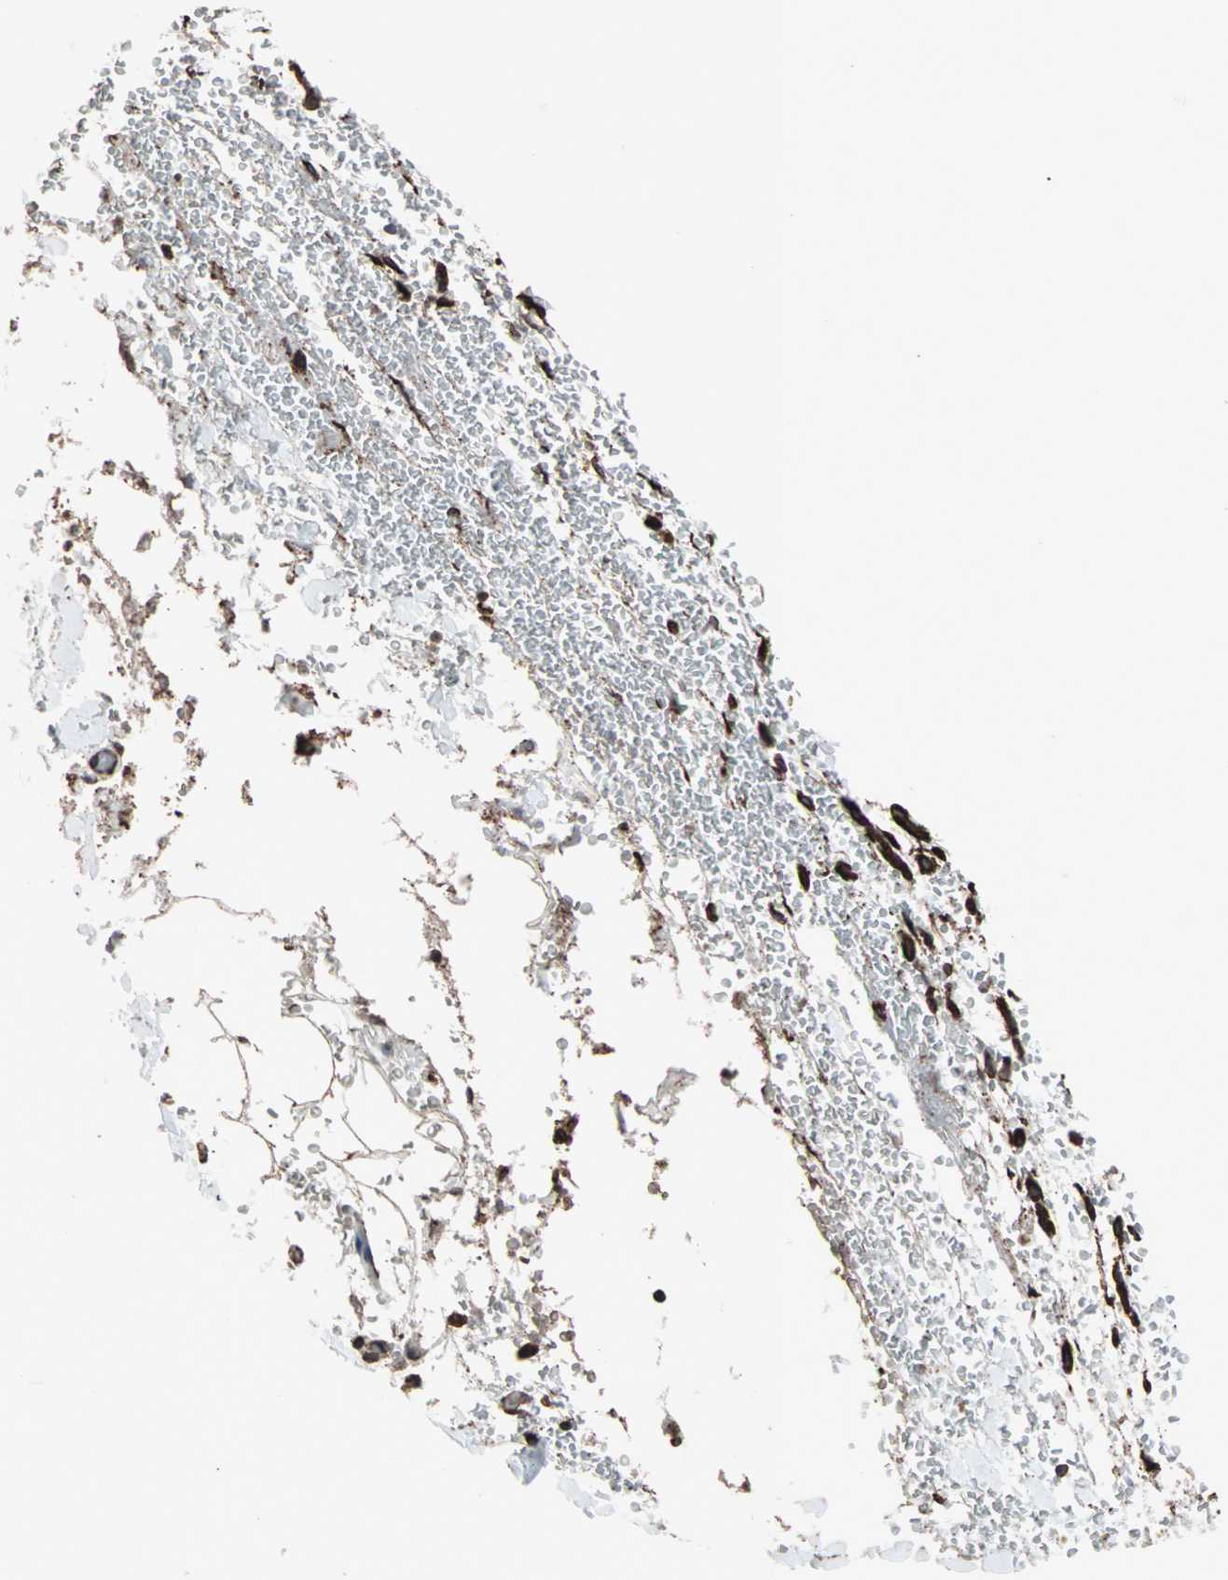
{"staining": {"intensity": "strong", "quantity": ">75%", "location": "cytoplasmic/membranous"}, "tissue": "adipose tissue", "cell_type": "Adipocytes", "image_type": "normal", "snomed": [{"axis": "morphology", "description": "Normal tissue, NOS"}, {"axis": "morphology", "description": "Inflammation, NOS"}, {"axis": "topography", "description": "Breast"}], "caption": "Immunohistochemical staining of benign human adipose tissue reveals high levels of strong cytoplasmic/membranous expression in about >75% of adipocytes.", "gene": "HSP90B1", "patient": {"sex": "female", "age": 65}}